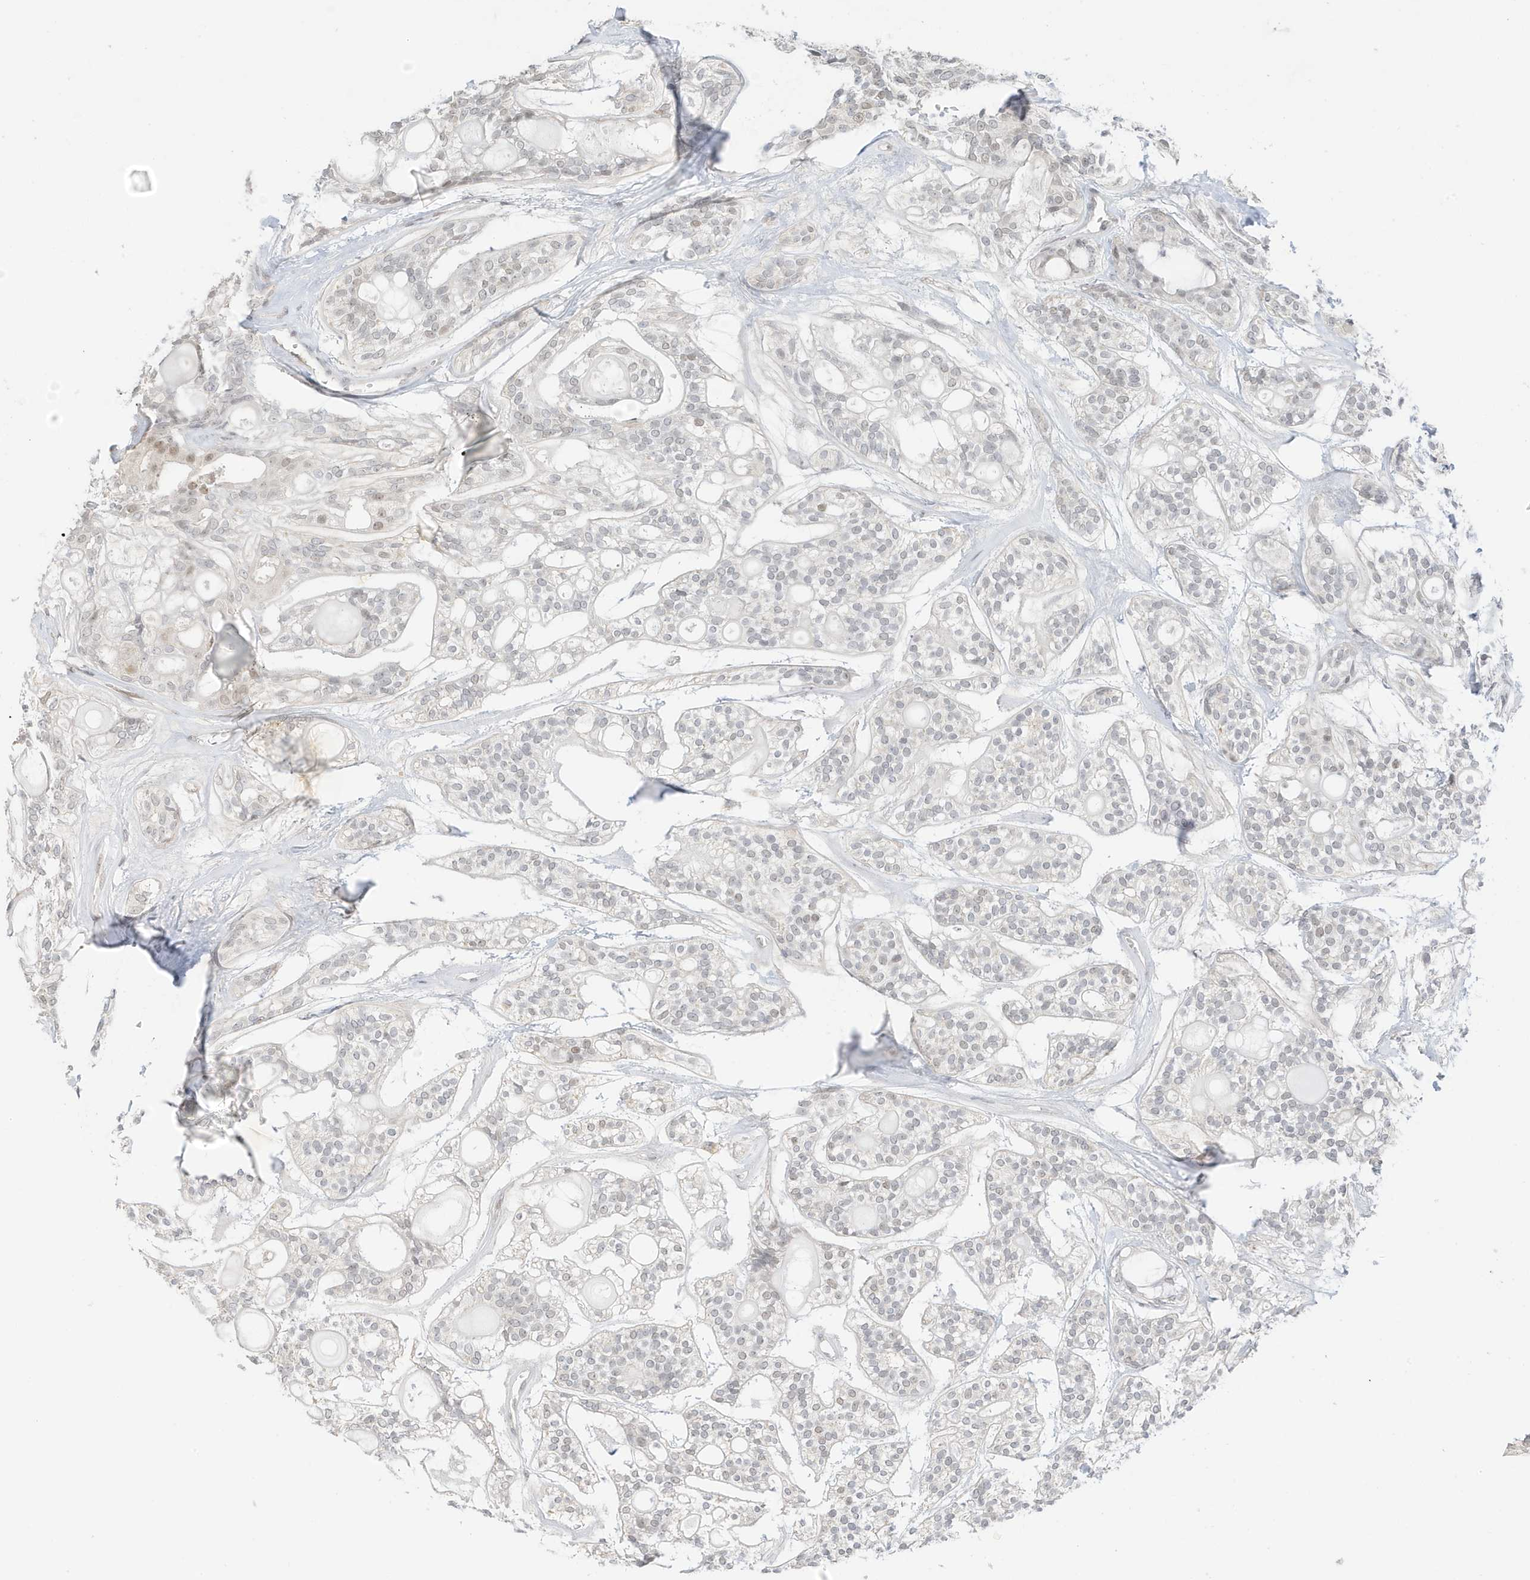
{"staining": {"intensity": "weak", "quantity": "<25%", "location": "nuclear"}, "tissue": "head and neck cancer", "cell_type": "Tumor cells", "image_type": "cancer", "snomed": [{"axis": "morphology", "description": "Adenocarcinoma, NOS"}, {"axis": "topography", "description": "Head-Neck"}], "caption": "High power microscopy image of an immunohistochemistry (IHC) photomicrograph of head and neck adenocarcinoma, revealing no significant positivity in tumor cells.", "gene": "MSL3", "patient": {"sex": "male", "age": 66}}